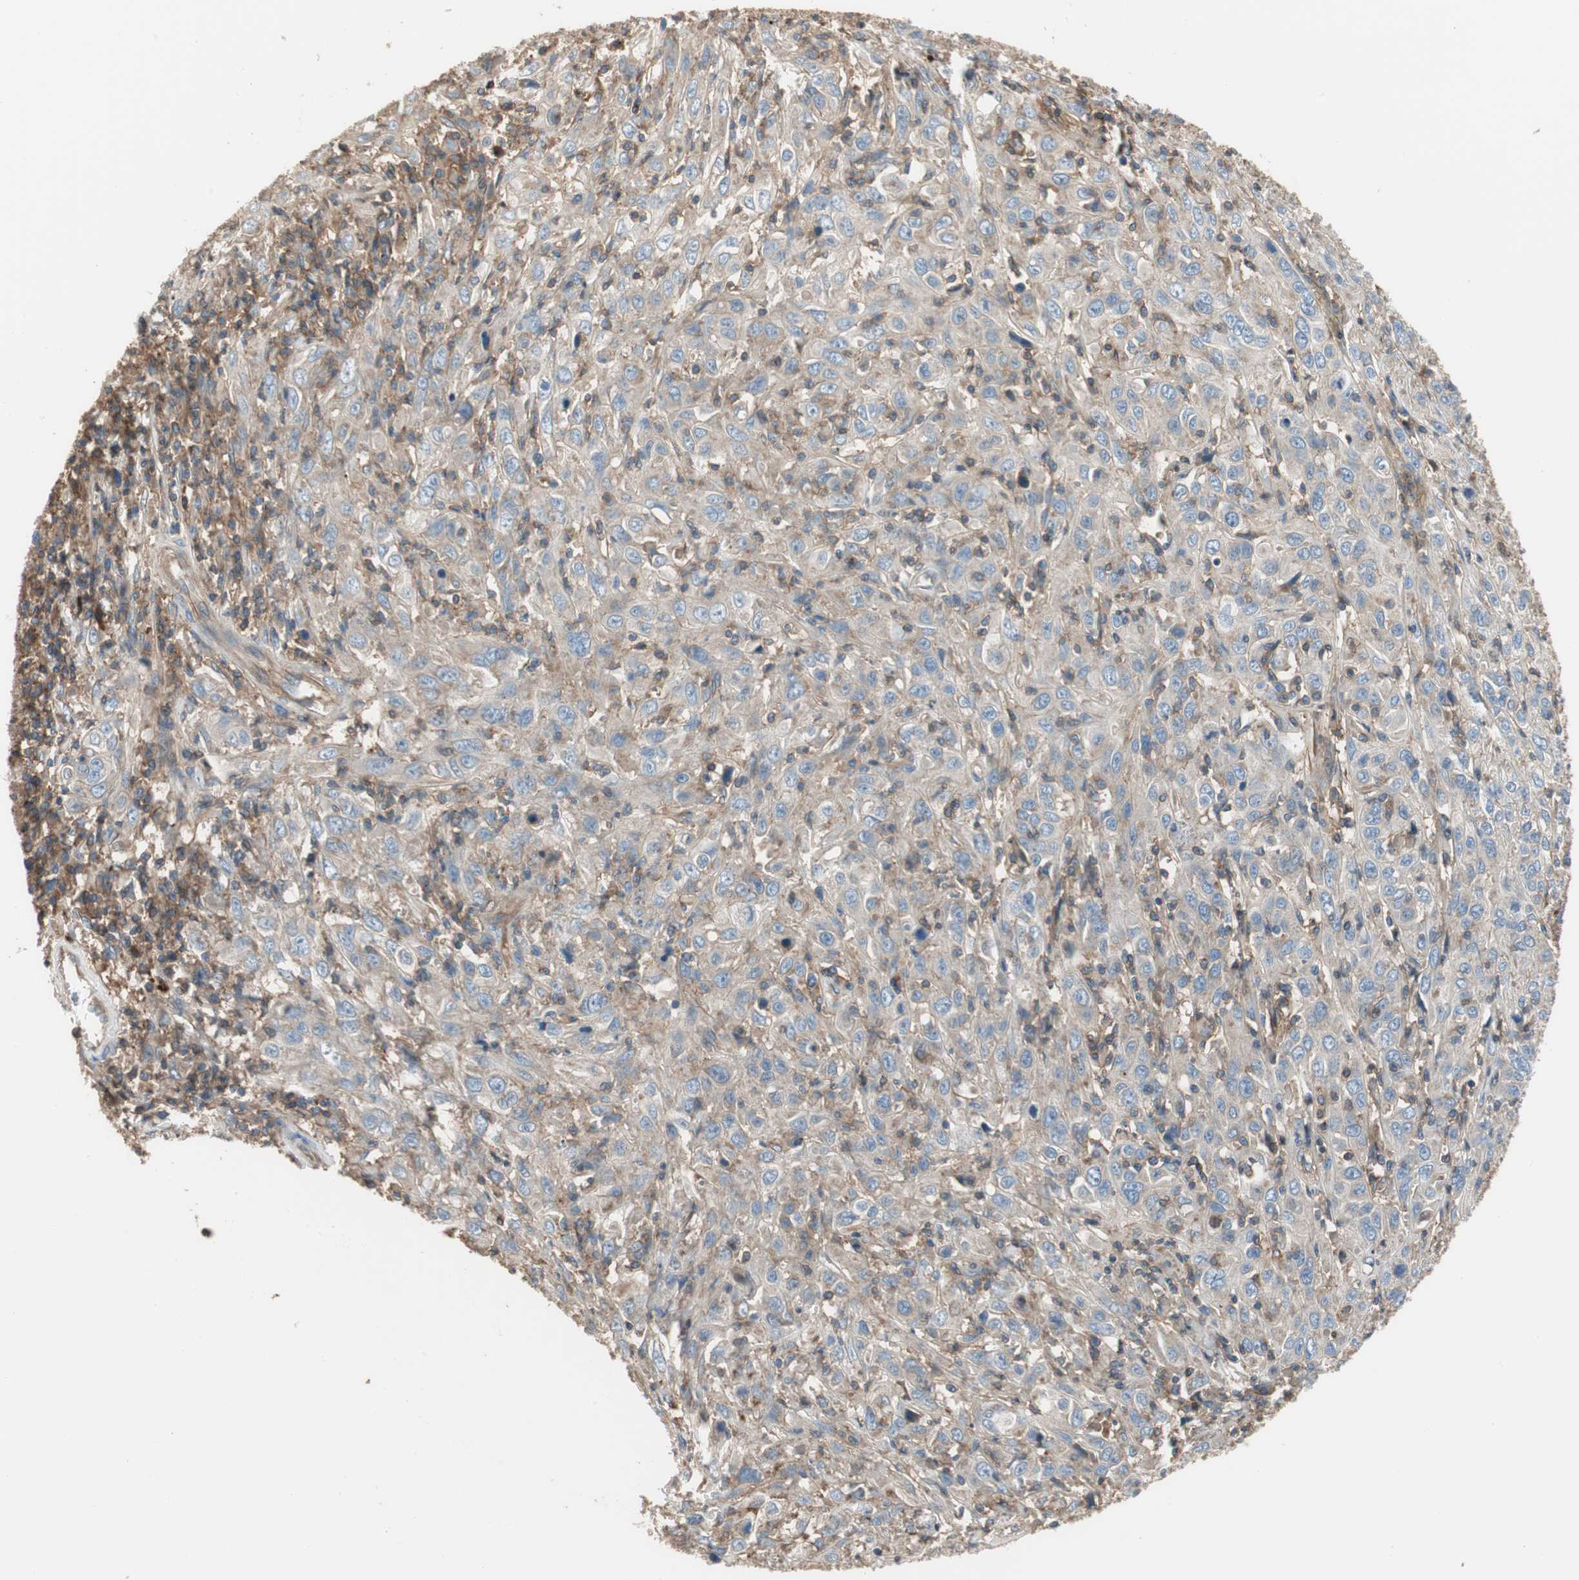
{"staining": {"intensity": "negative", "quantity": "none", "location": "none"}, "tissue": "cervical cancer", "cell_type": "Tumor cells", "image_type": "cancer", "snomed": [{"axis": "morphology", "description": "Squamous cell carcinoma, NOS"}, {"axis": "topography", "description": "Cervix"}], "caption": "Tumor cells show no significant protein staining in cervical cancer.", "gene": "IL1RL1", "patient": {"sex": "female", "age": 46}}